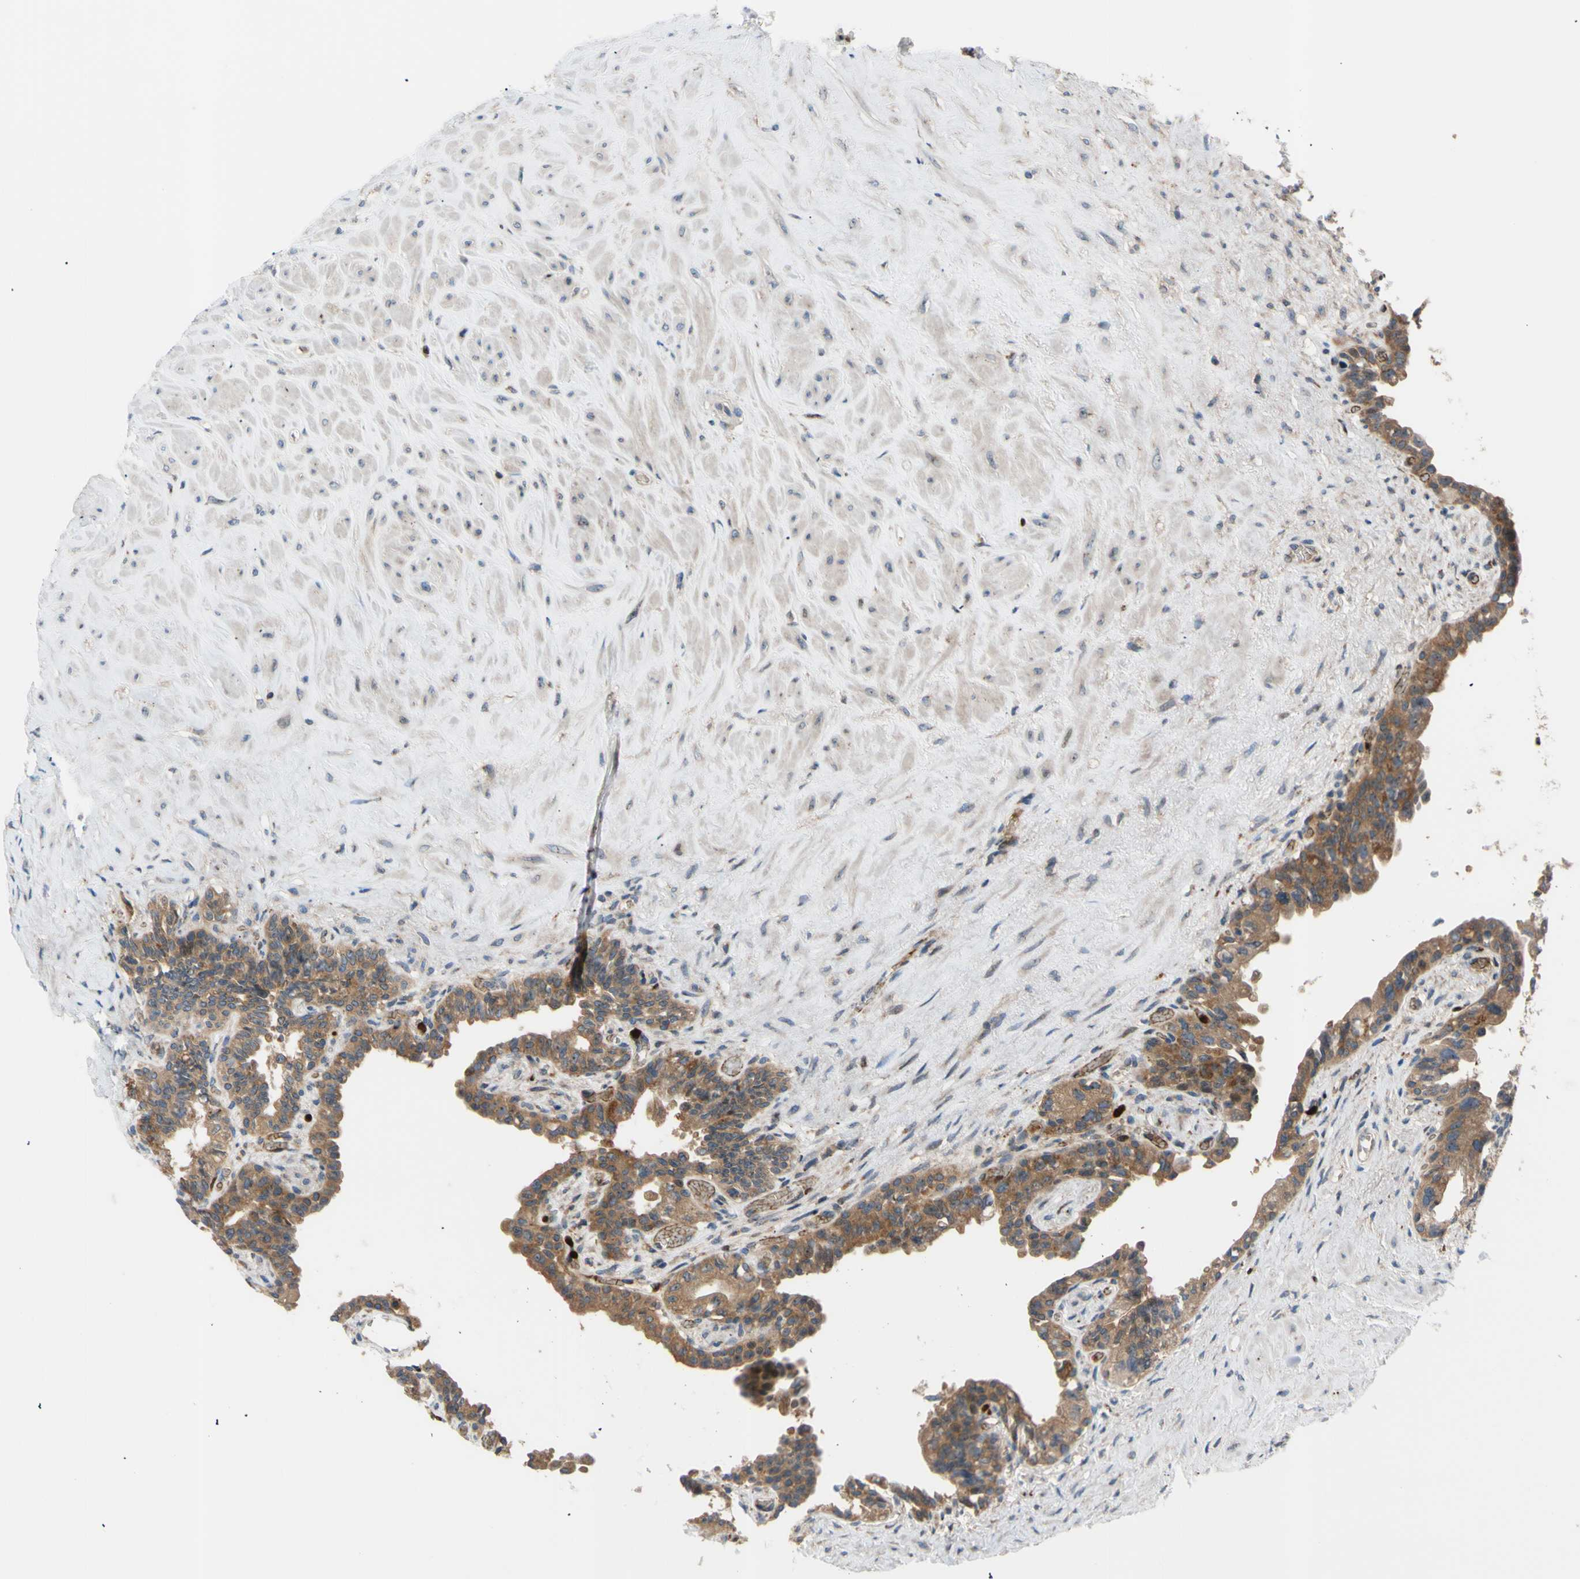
{"staining": {"intensity": "moderate", "quantity": ">75%", "location": "cytoplasmic/membranous"}, "tissue": "seminal vesicle", "cell_type": "Glandular cells", "image_type": "normal", "snomed": [{"axis": "morphology", "description": "Normal tissue, NOS"}, {"axis": "topography", "description": "Seminal veicle"}], "caption": "This photomicrograph reveals immunohistochemistry staining of benign seminal vesicle, with medium moderate cytoplasmic/membranous staining in about >75% of glandular cells.", "gene": "USP9X", "patient": {"sex": "male", "age": 63}}